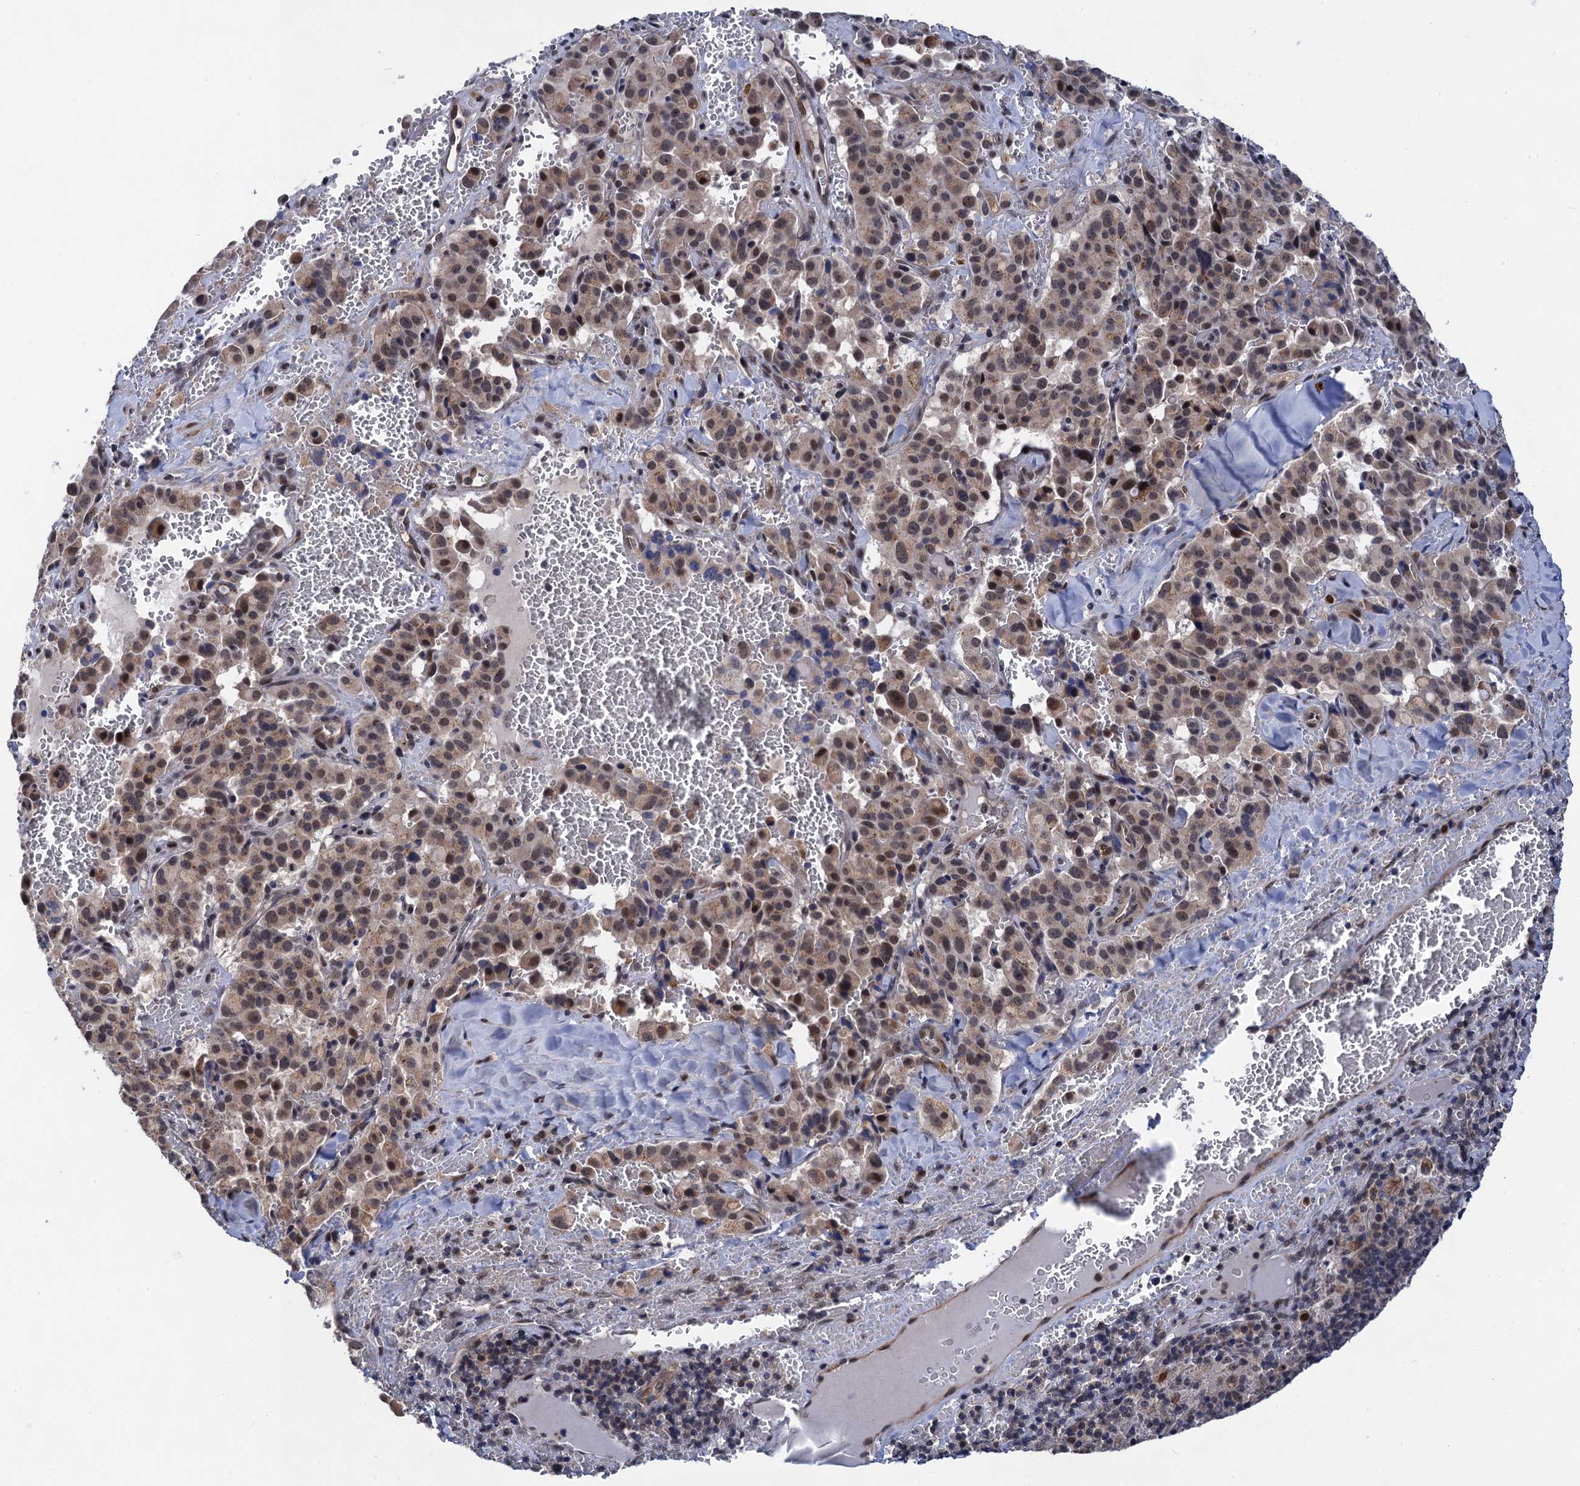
{"staining": {"intensity": "moderate", "quantity": "<25%", "location": "nuclear"}, "tissue": "pancreatic cancer", "cell_type": "Tumor cells", "image_type": "cancer", "snomed": [{"axis": "morphology", "description": "Adenocarcinoma, NOS"}, {"axis": "topography", "description": "Pancreas"}], "caption": "High-power microscopy captured an immunohistochemistry micrograph of pancreatic cancer (adenocarcinoma), revealing moderate nuclear expression in about <25% of tumor cells.", "gene": "ZAR1L", "patient": {"sex": "male", "age": 65}}